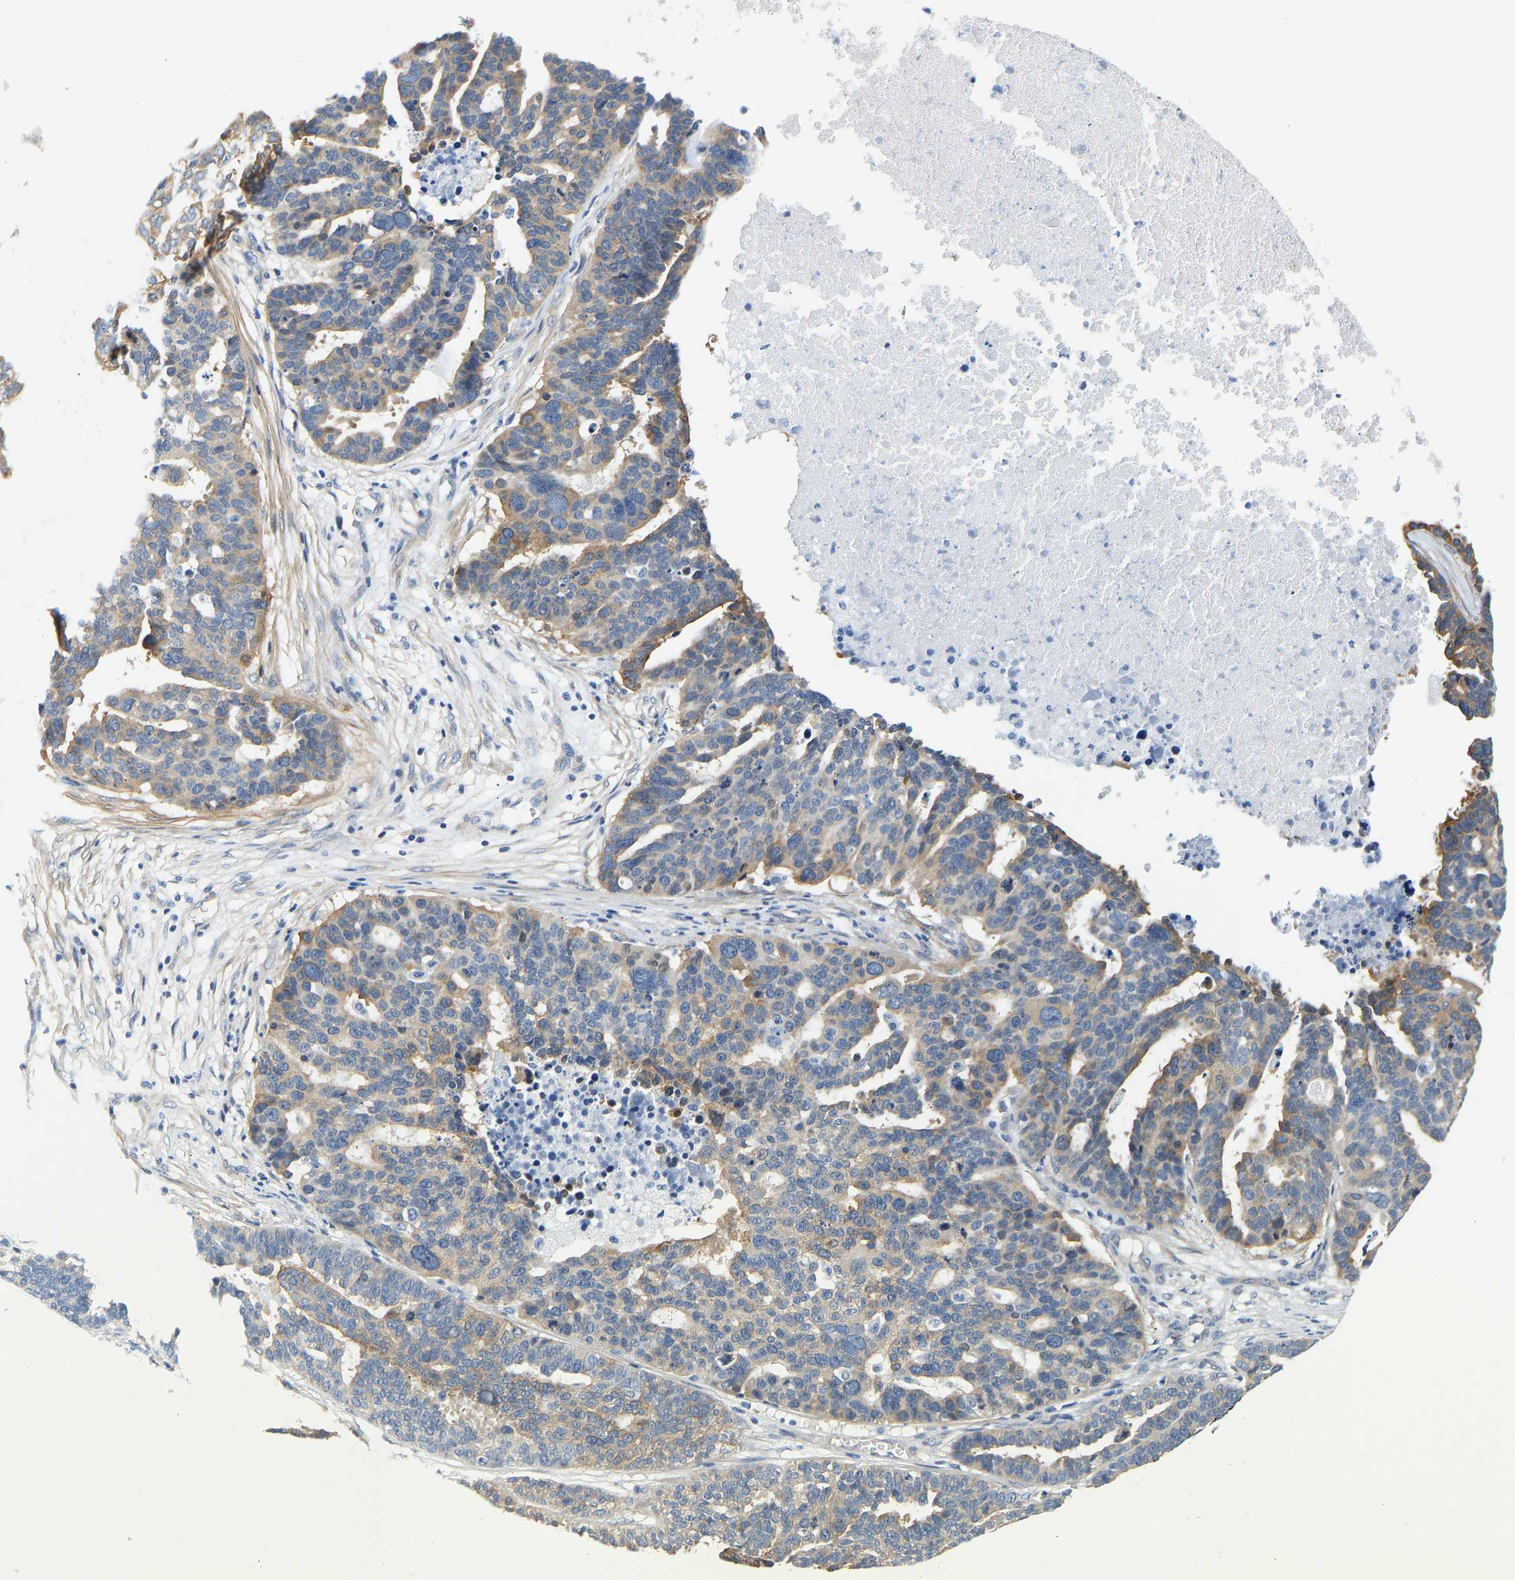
{"staining": {"intensity": "weak", "quantity": "25%-75%", "location": "cytoplasmic/membranous"}, "tissue": "ovarian cancer", "cell_type": "Tumor cells", "image_type": "cancer", "snomed": [{"axis": "morphology", "description": "Cystadenocarcinoma, serous, NOS"}, {"axis": "topography", "description": "Ovary"}], "caption": "DAB immunohistochemical staining of human ovarian serous cystadenocarcinoma reveals weak cytoplasmic/membranous protein staining in about 25%-75% of tumor cells.", "gene": "PAWR", "patient": {"sex": "female", "age": 59}}